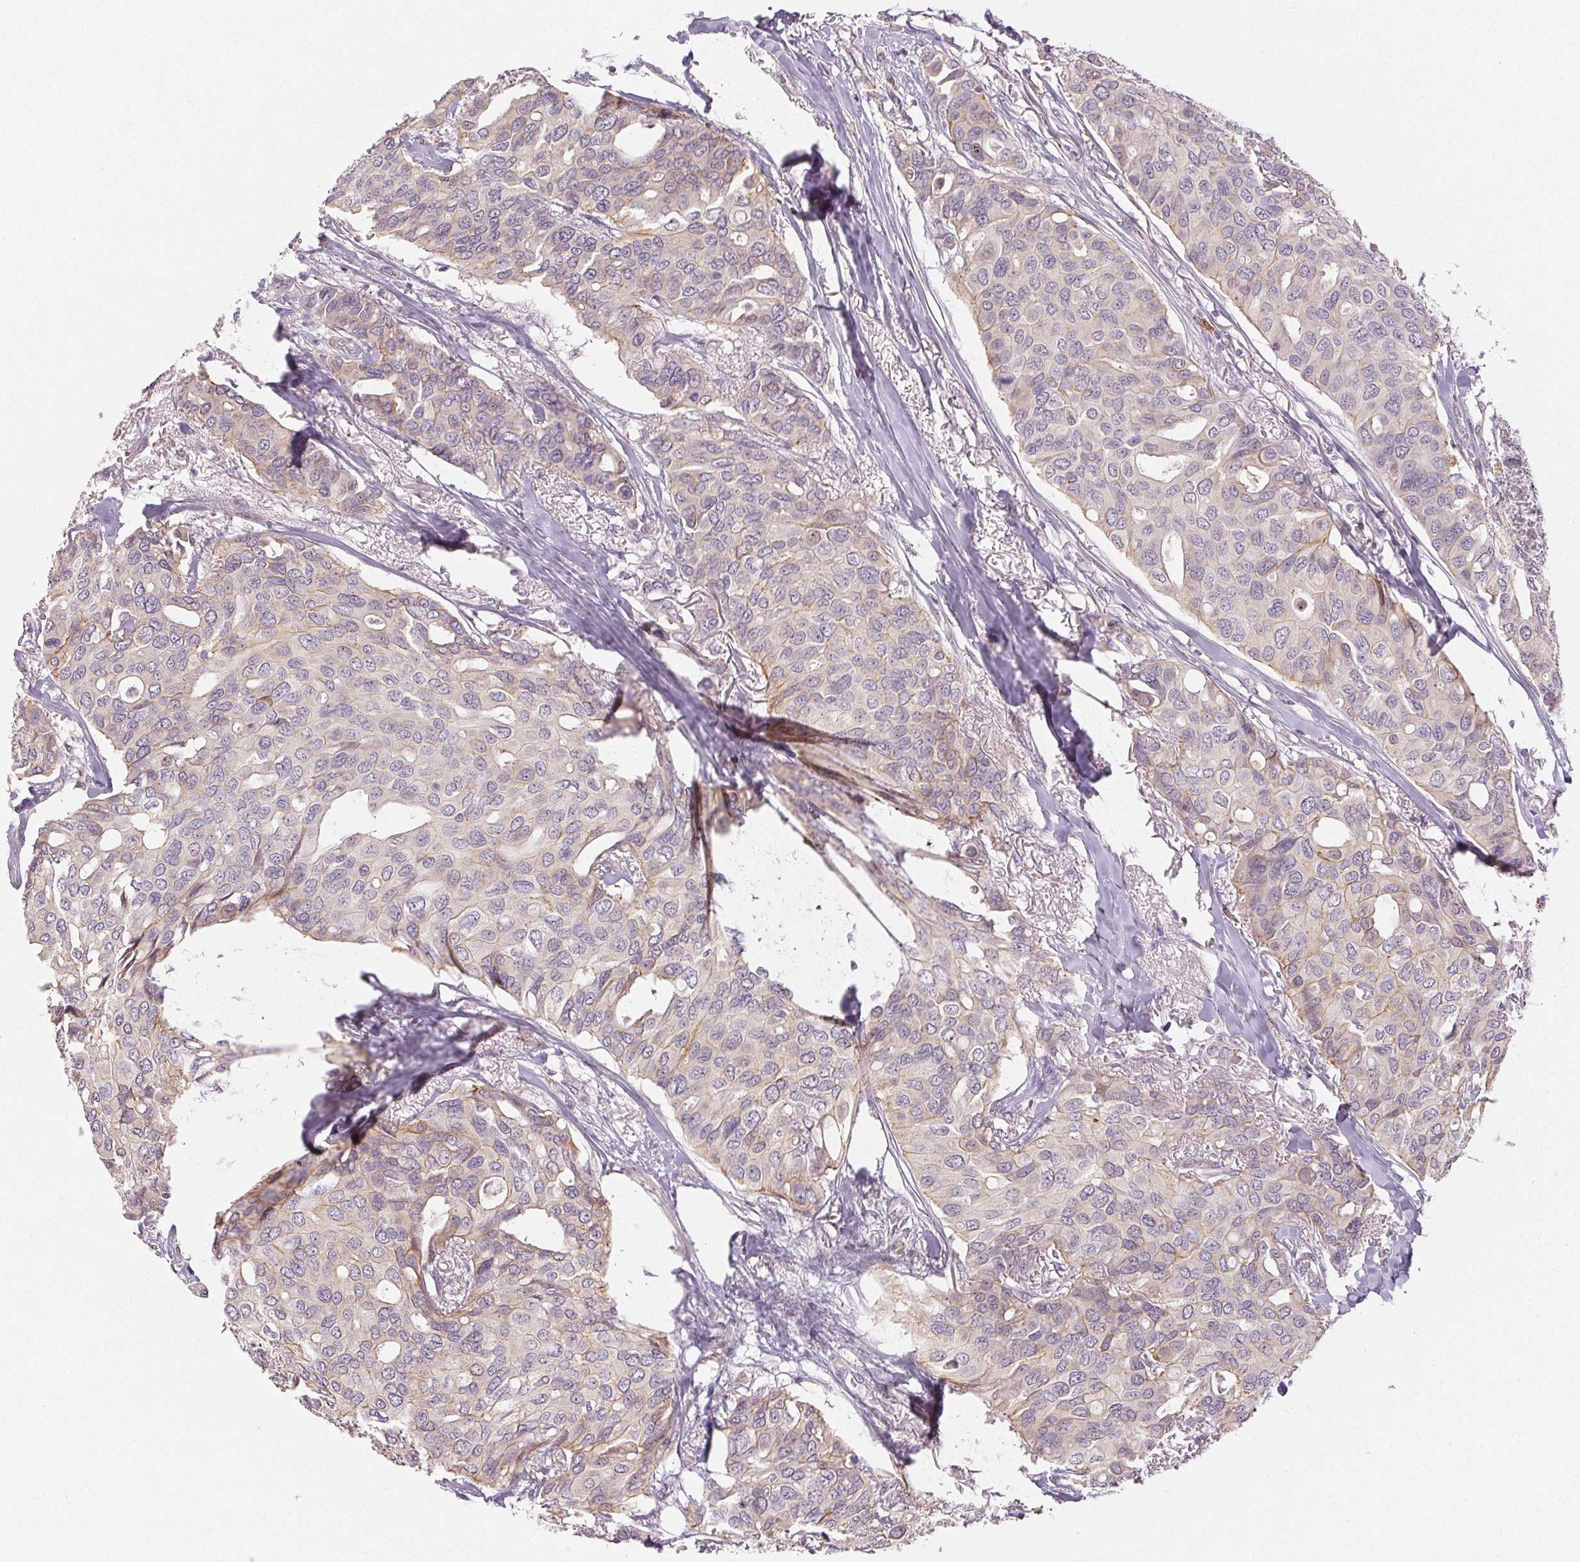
{"staining": {"intensity": "weak", "quantity": "<25%", "location": "cytoplasmic/membranous"}, "tissue": "breast cancer", "cell_type": "Tumor cells", "image_type": "cancer", "snomed": [{"axis": "morphology", "description": "Duct carcinoma"}, {"axis": "topography", "description": "Breast"}], "caption": "Immunohistochemical staining of breast cancer (infiltrating ductal carcinoma) displays no significant expression in tumor cells. The staining is performed using DAB (3,3'-diaminobenzidine) brown chromogen with nuclei counter-stained in using hematoxylin.", "gene": "RPGRIP1", "patient": {"sex": "female", "age": 54}}